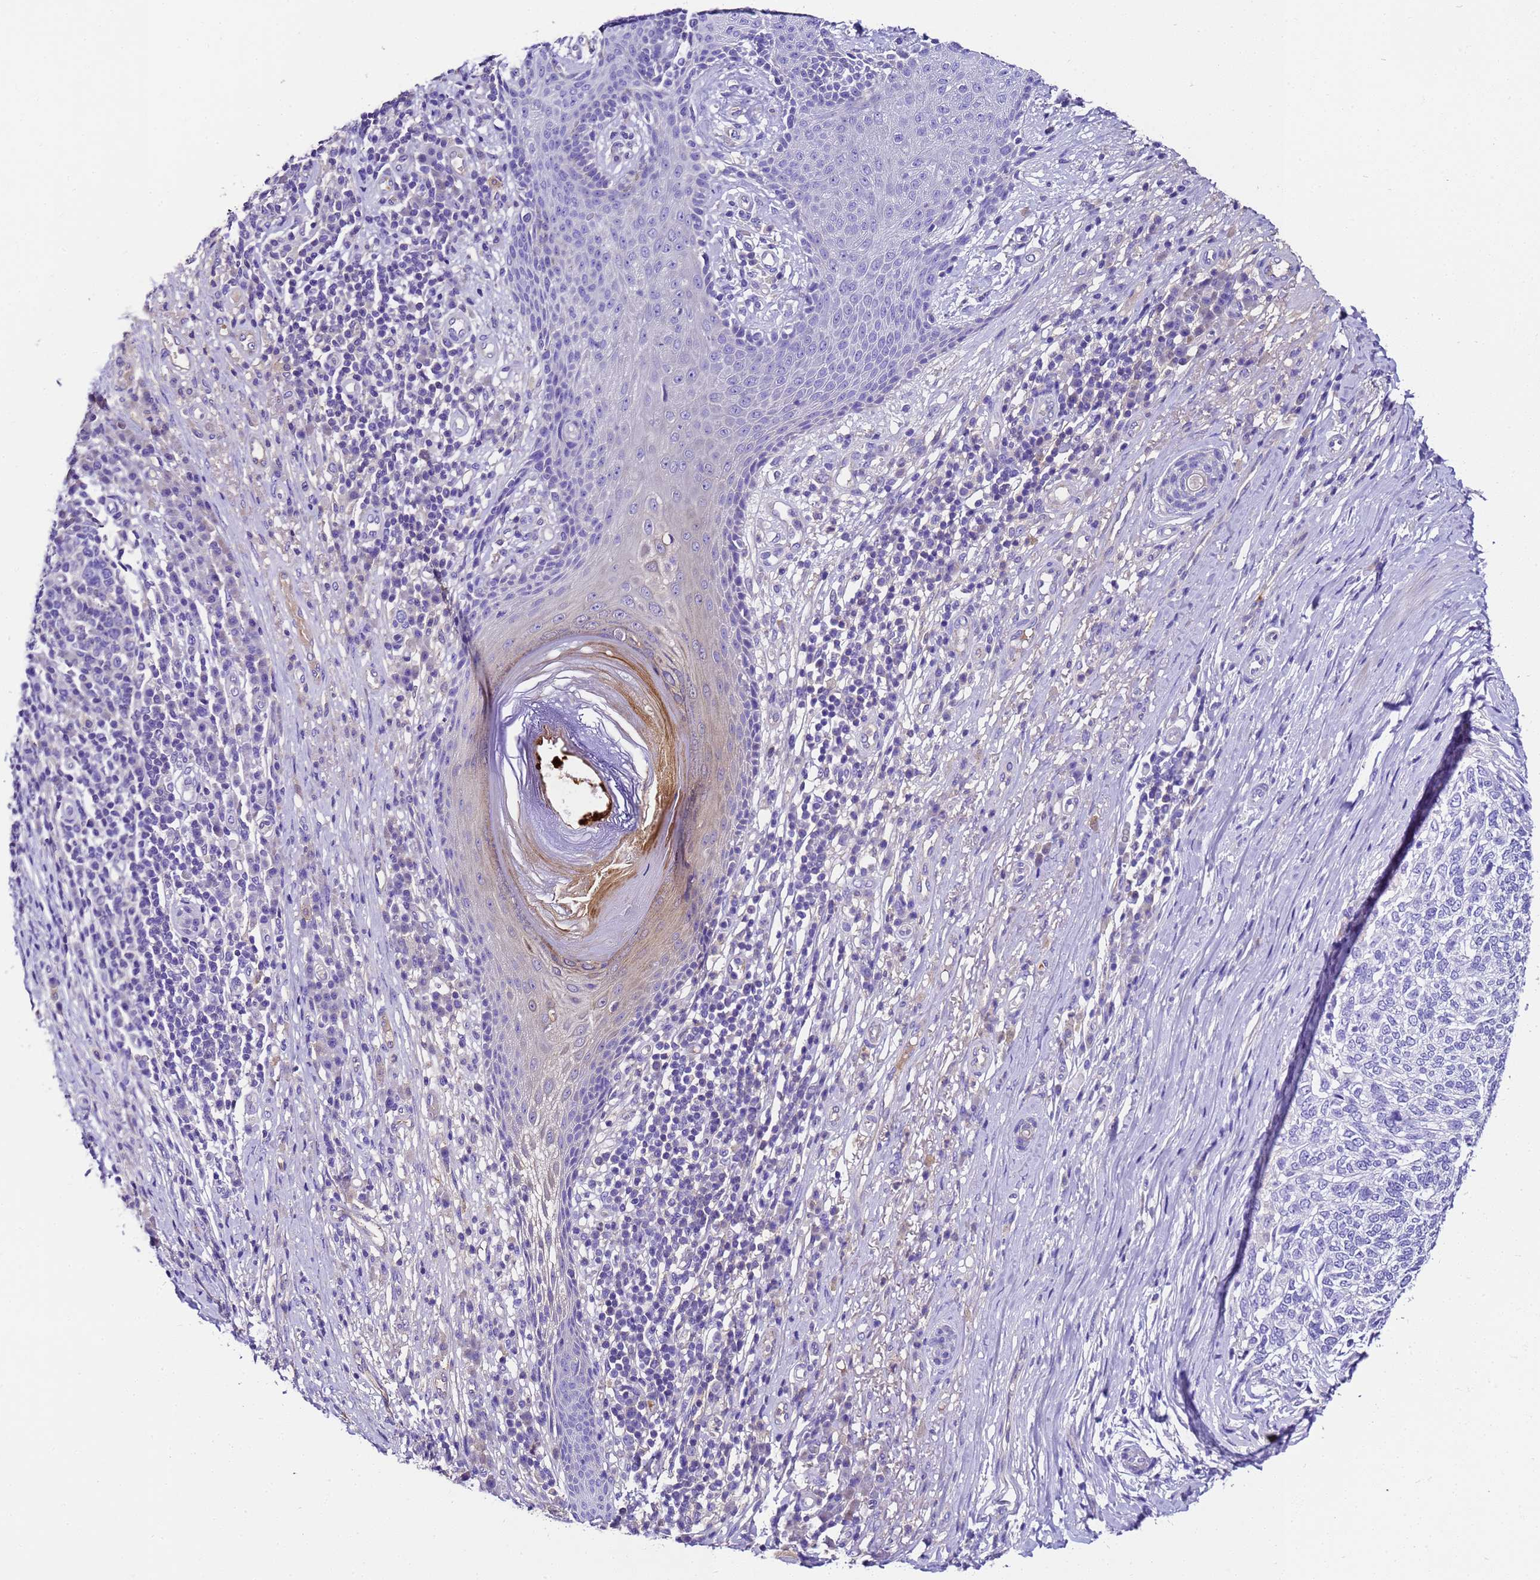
{"staining": {"intensity": "negative", "quantity": "none", "location": "none"}, "tissue": "skin cancer", "cell_type": "Tumor cells", "image_type": "cancer", "snomed": [{"axis": "morphology", "description": "Basal cell carcinoma"}, {"axis": "topography", "description": "Skin"}], "caption": "Human basal cell carcinoma (skin) stained for a protein using immunohistochemistry reveals no staining in tumor cells.", "gene": "UGT2A1", "patient": {"sex": "female", "age": 65}}